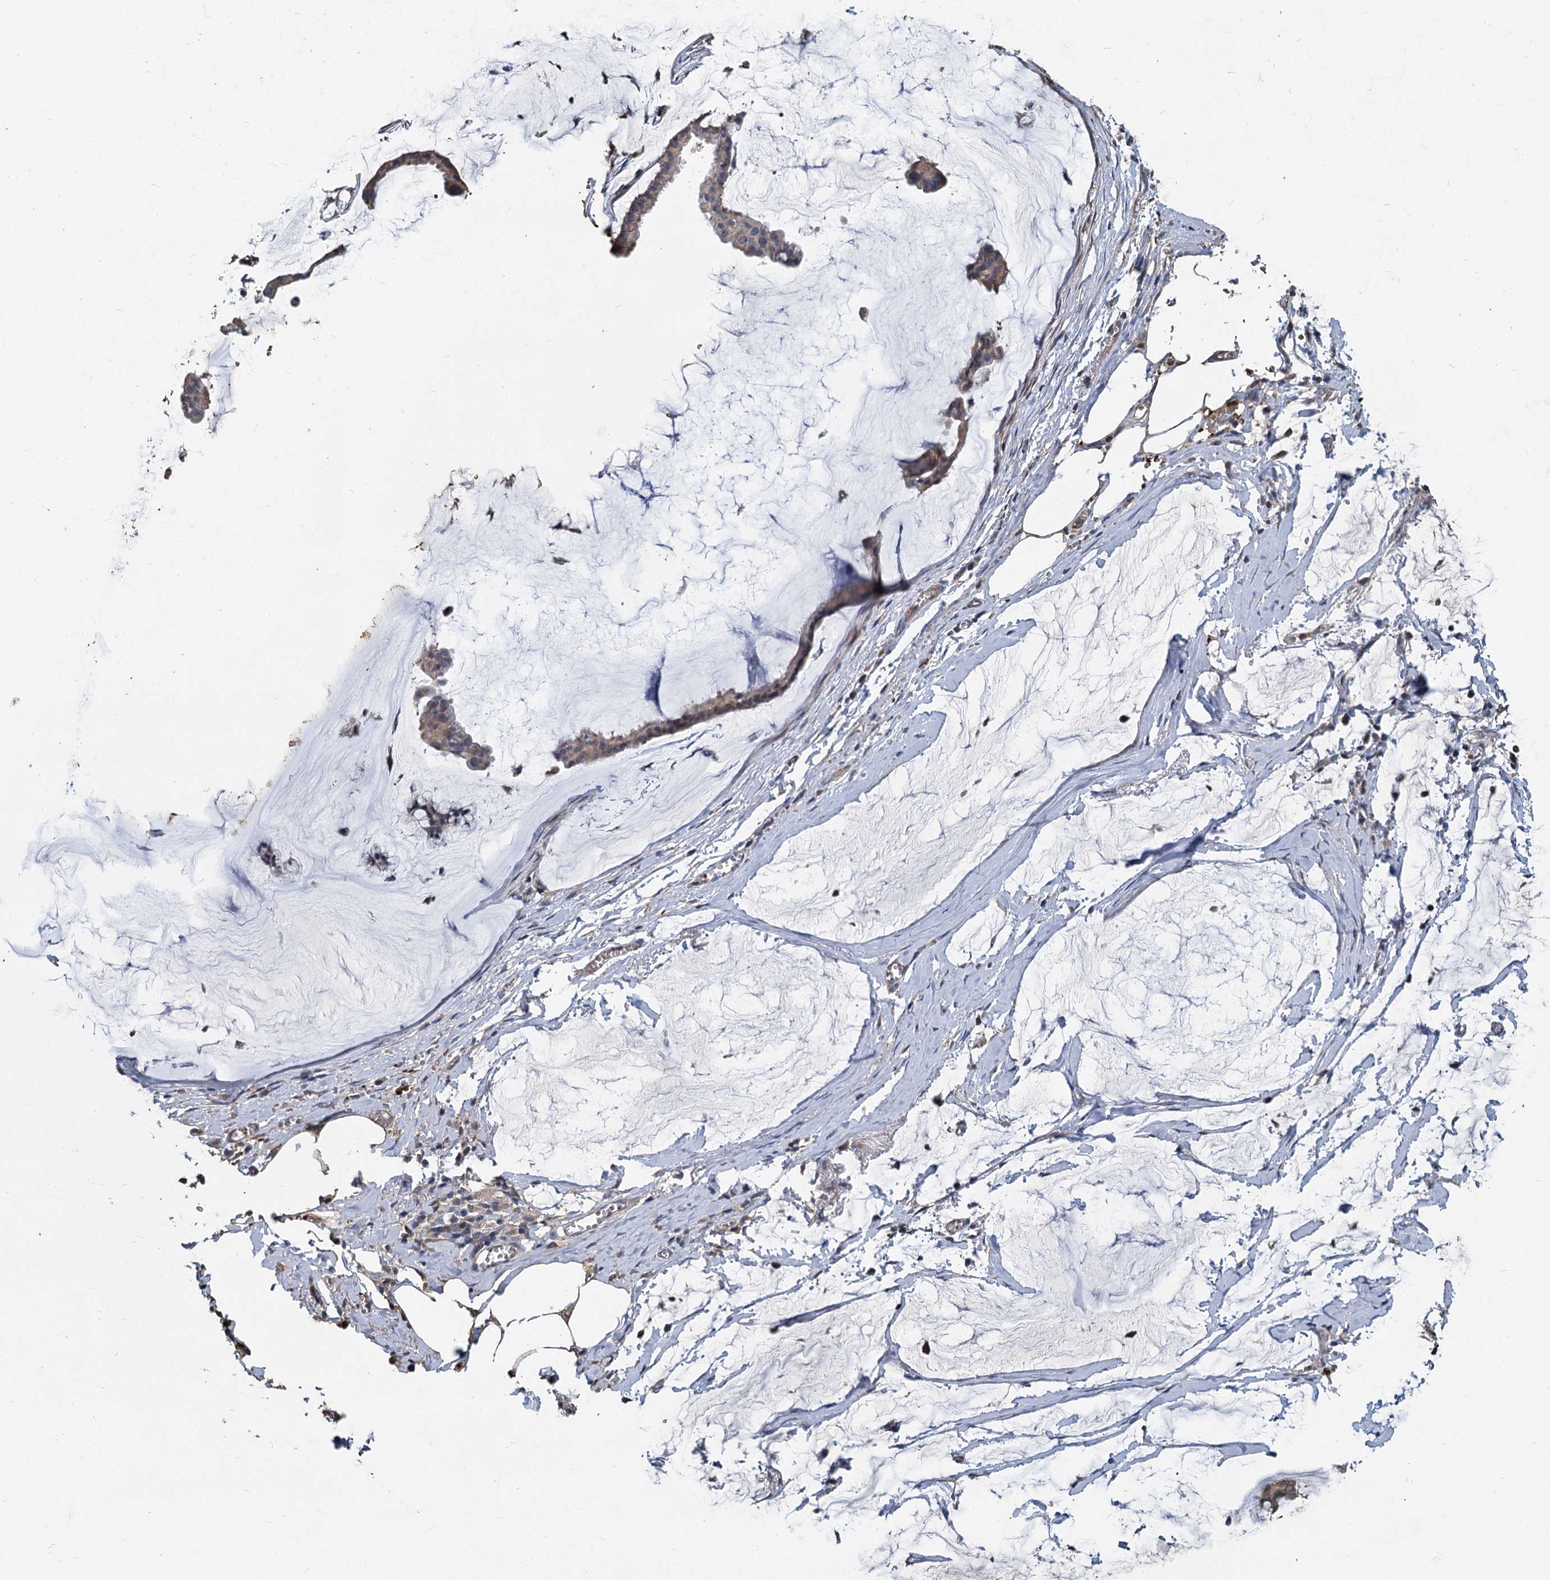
{"staining": {"intensity": "weak", "quantity": "25%-75%", "location": "cytoplasmic/membranous"}, "tissue": "ovarian cancer", "cell_type": "Tumor cells", "image_type": "cancer", "snomed": [{"axis": "morphology", "description": "Cystadenocarcinoma, mucinous, NOS"}, {"axis": "topography", "description": "Ovary"}], "caption": "Tumor cells exhibit weak cytoplasmic/membranous positivity in about 25%-75% of cells in ovarian cancer.", "gene": "TCTN2", "patient": {"sex": "female", "age": 73}}